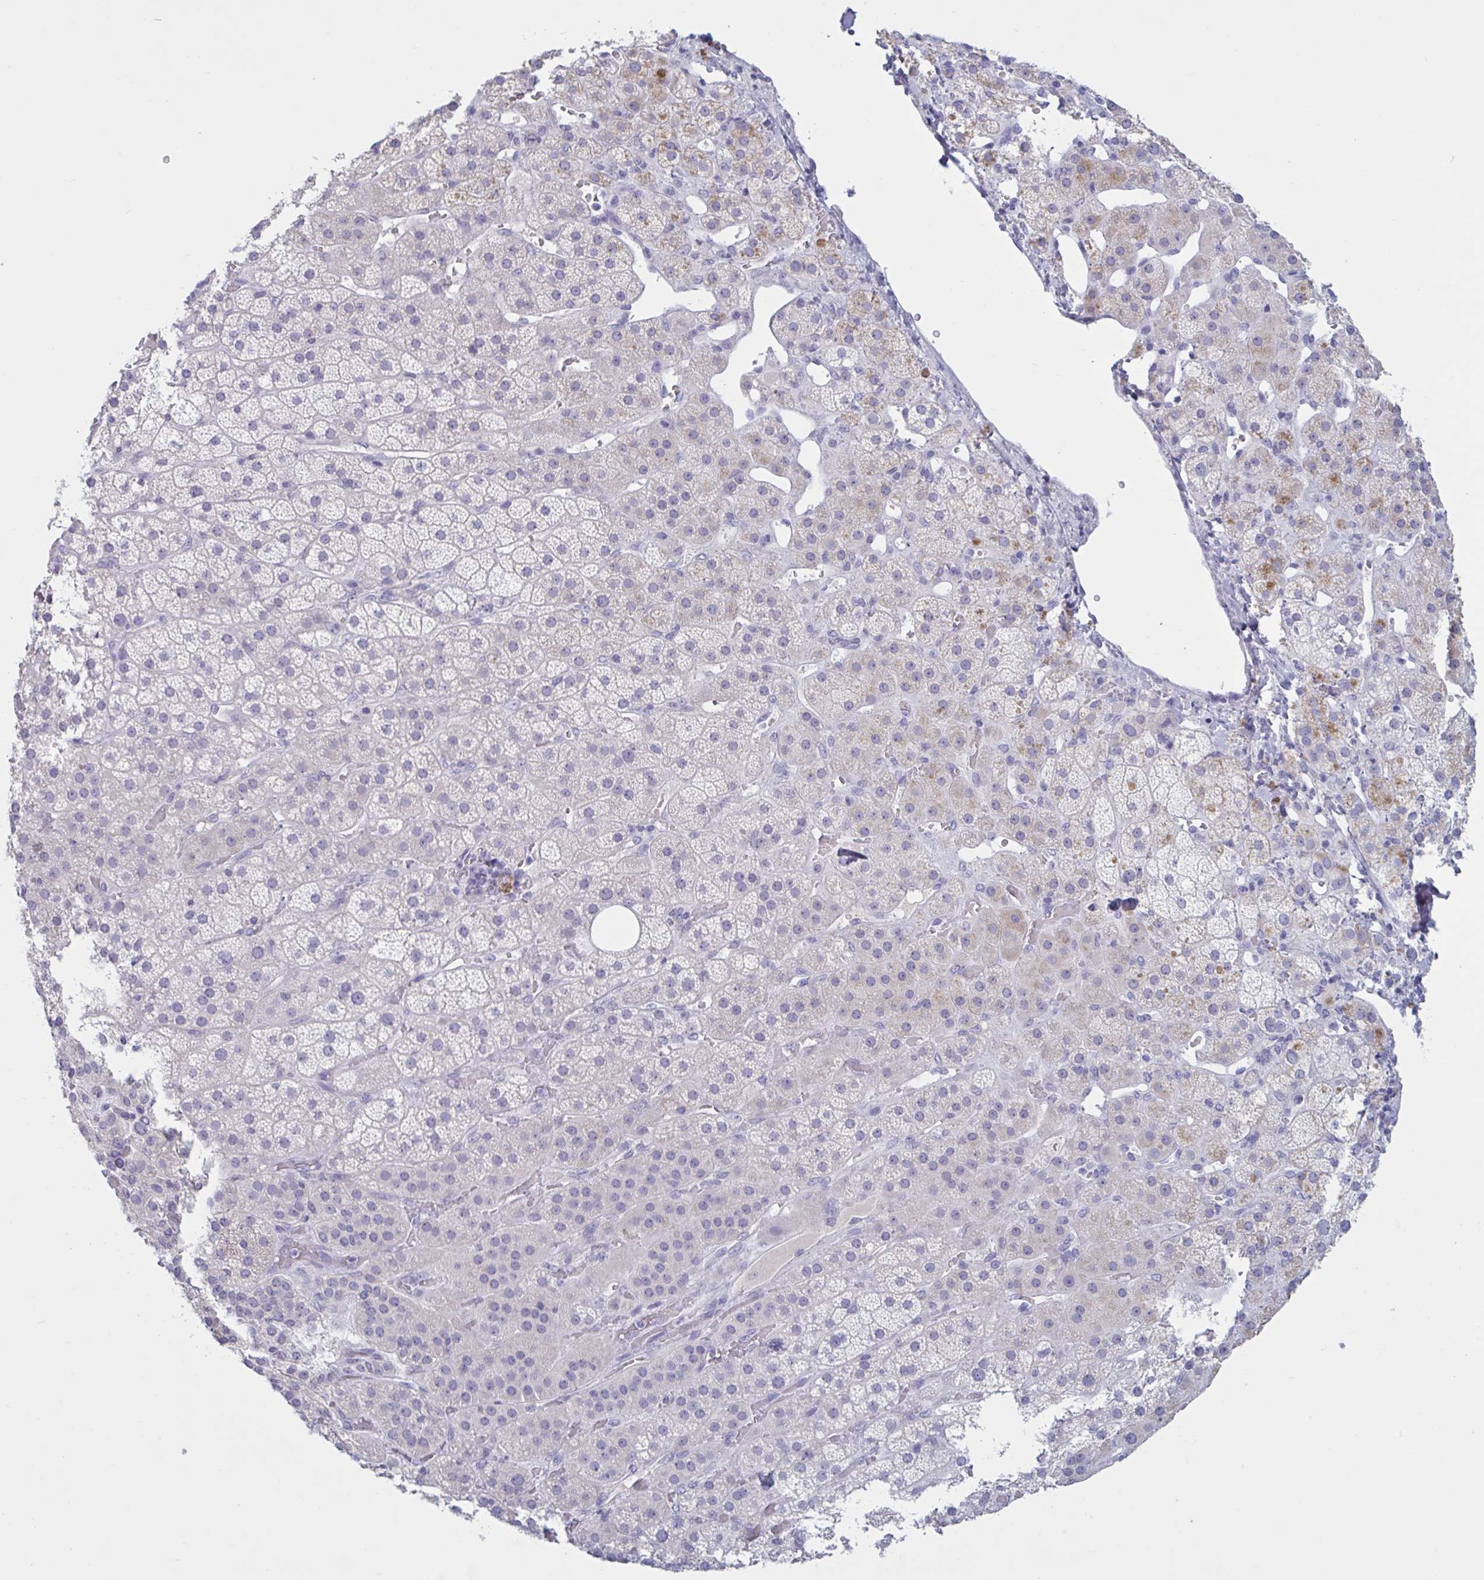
{"staining": {"intensity": "weak", "quantity": "<25%", "location": "cytoplasmic/membranous"}, "tissue": "adrenal gland", "cell_type": "Glandular cells", "image_type": "normal", "snomed": [{"axis": "morphology", "description": "Normal tissue, NOS"}, {"axis": "topography", "description": "Adrenal gland"}], "caption": "Immunohistochemical staining of unremarkable human adrenal gland demonstrates no significant staining in glandular cells.", "gene": "NDUFC2", "patient": {"sex": "male", "age": 57}}